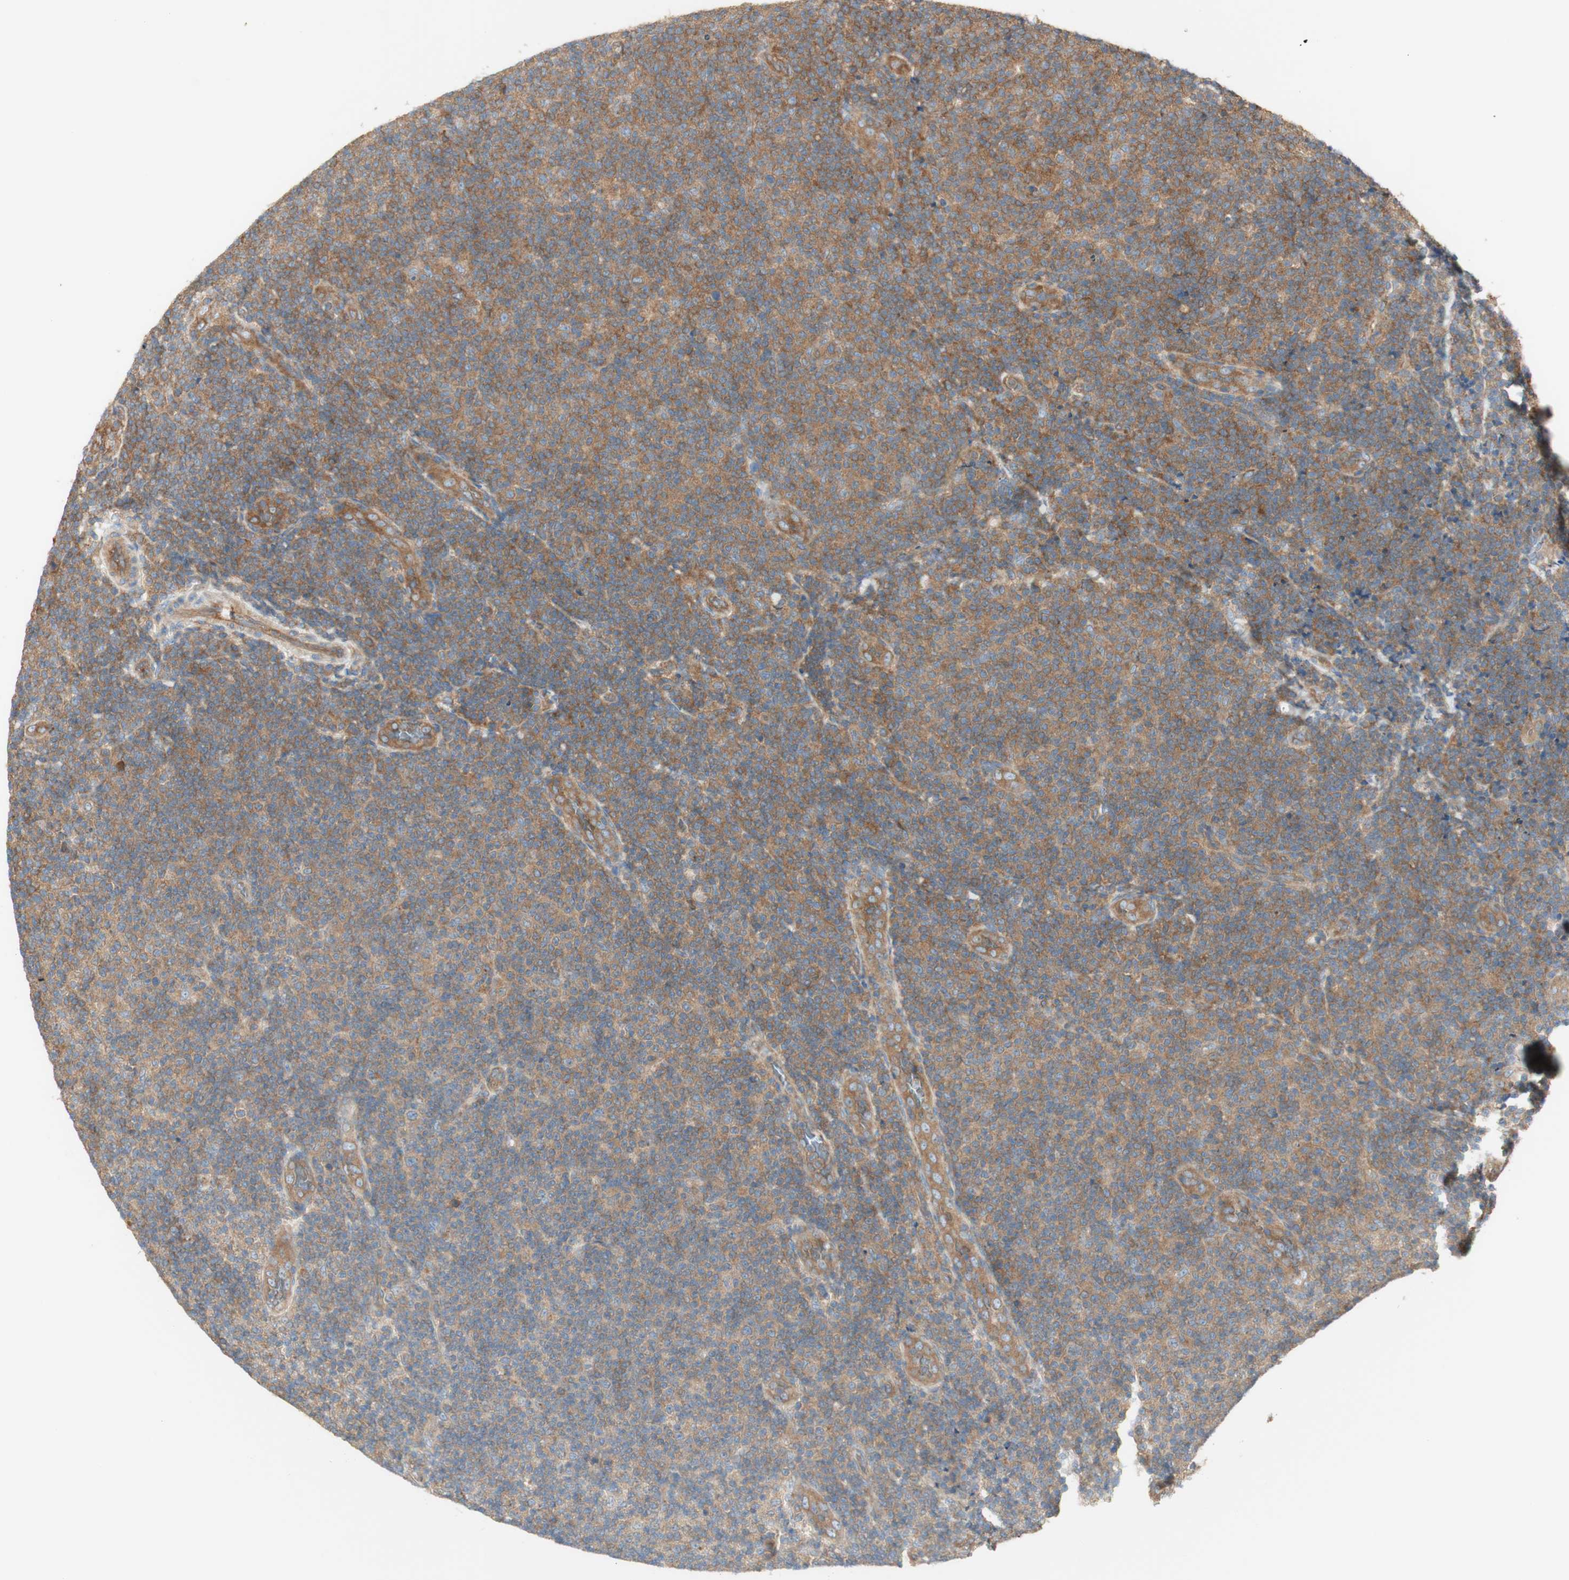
{"staining": {"intensity": "moderate", "quantity": ">75%", "location": "cytoplasmic/membranous"}, "tissue": "lymphoma", "cell_type": "Tumor cells", "image_type": "cancer", "snomed": [{"axis": "morphology", "description": "Malignant lymphoma, non-Hodgkin's type, Low grade"}, {"axis": "topography", "description": "Lymph node"}], "caption": "A histopathology image showing moderate cytoplasmic/membranous expression in about >75% of tumor cells in lymphoma, as visualized by brown immunohistochemical staining.", "gene": "IKBKG", "patient": {"sex": "male", "age": 83}}